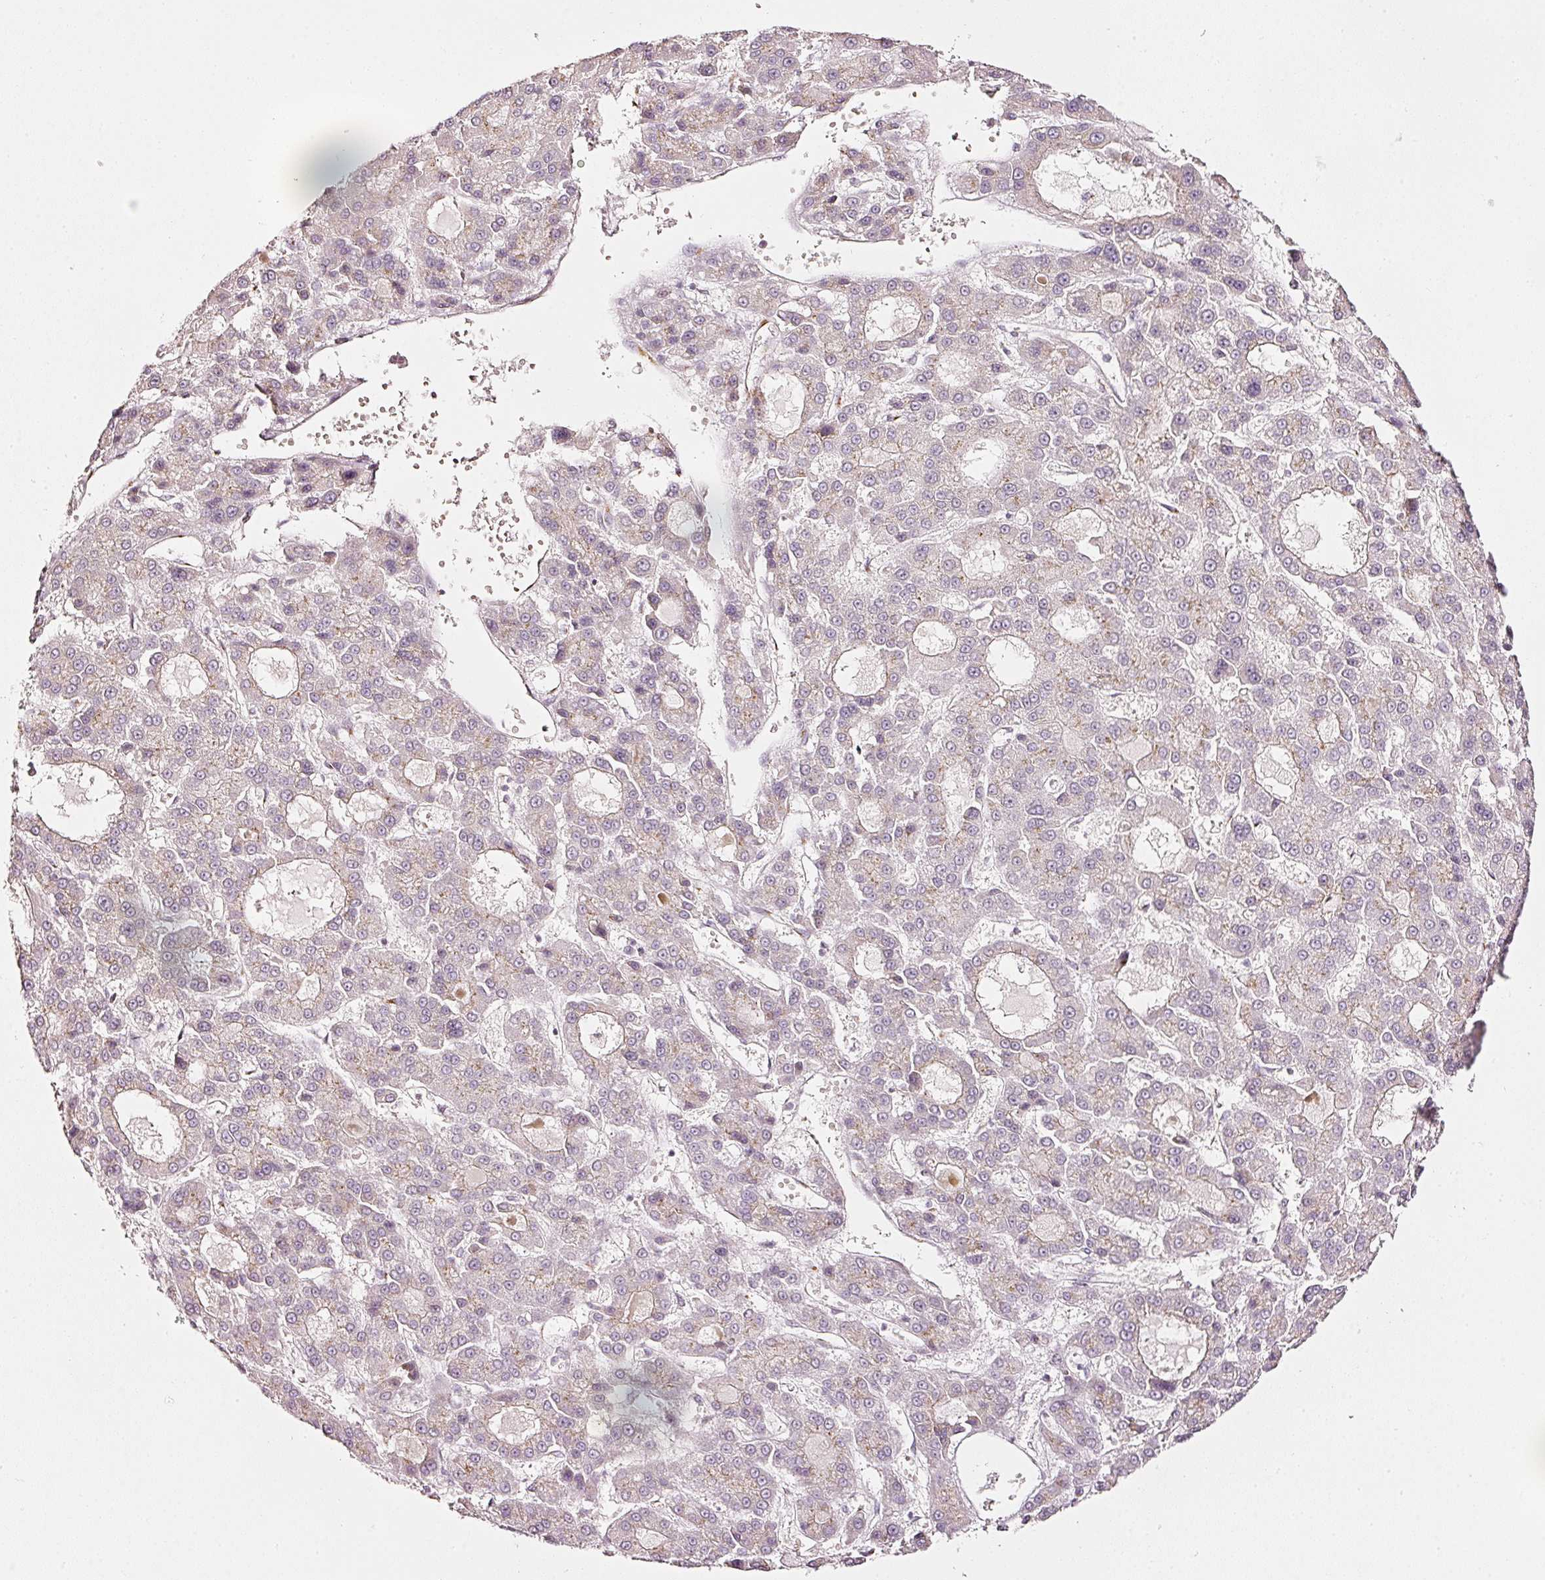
{"staining": {"intensity": "weak", "quantity": "<25%", "location": "cytoplasmic/membranous"}, "tissue": "liver cancer", "cell_type": "Tumor cells", "image_type": "cancer", "snomed": [{"axis": "morphology", "description": "Carcinoma, Hepatocellular, NOS"}, {"axis": "topography", "description": "Liver"}], "caption": "This is a photomicrograph of IHC staining of hepatocellular carcinoma (liver), which shows no expression in tumor cells.", "gene": "SDF4", "patient": {"sex": "male", "age": 70}}